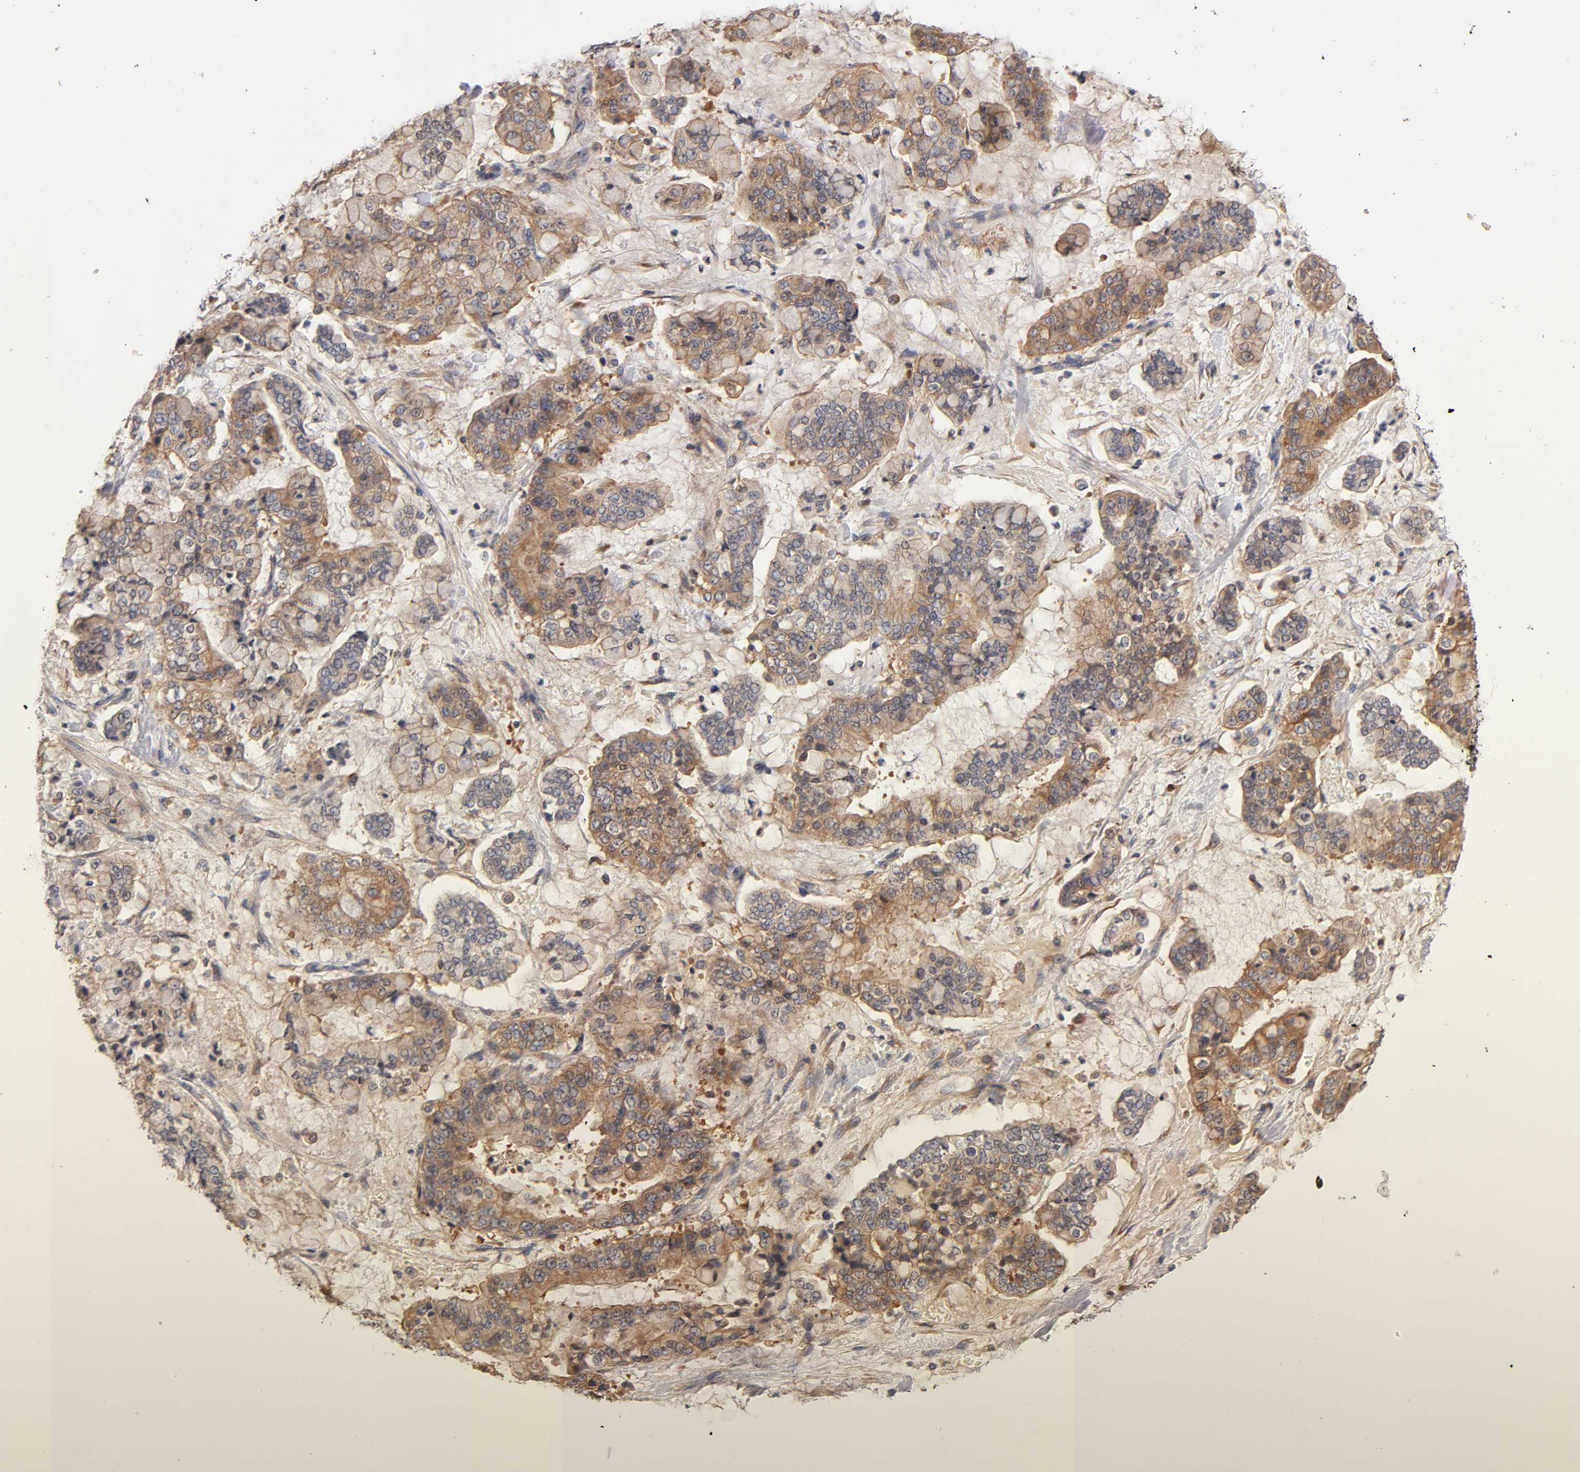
{"staining": {"intensity": "moderate", "quantity": ">75%", "location": "cytoplasmic/membranous"}, "tissue": "stomach cancer", "cell_type": "Tumor cells", "image_type": "cancer", "snomed": [{"axis": "morphology", "description": "Normal tissue, NOS"}, {"axis": "morphology", "description": "Adenocarcinoma, NOS"}, {"axis": "topography", "description": "Stomach, upper"}, {"axis": "topography", "description": "Stomach"}], "caption": "Stomach cancer stained for a protein (brown) shows moderate cytoplasmic/membranous positive expression in about >75% of tumor cells.", "gene": "RPS29", "patient": {"sex": "male", "age": 76}}